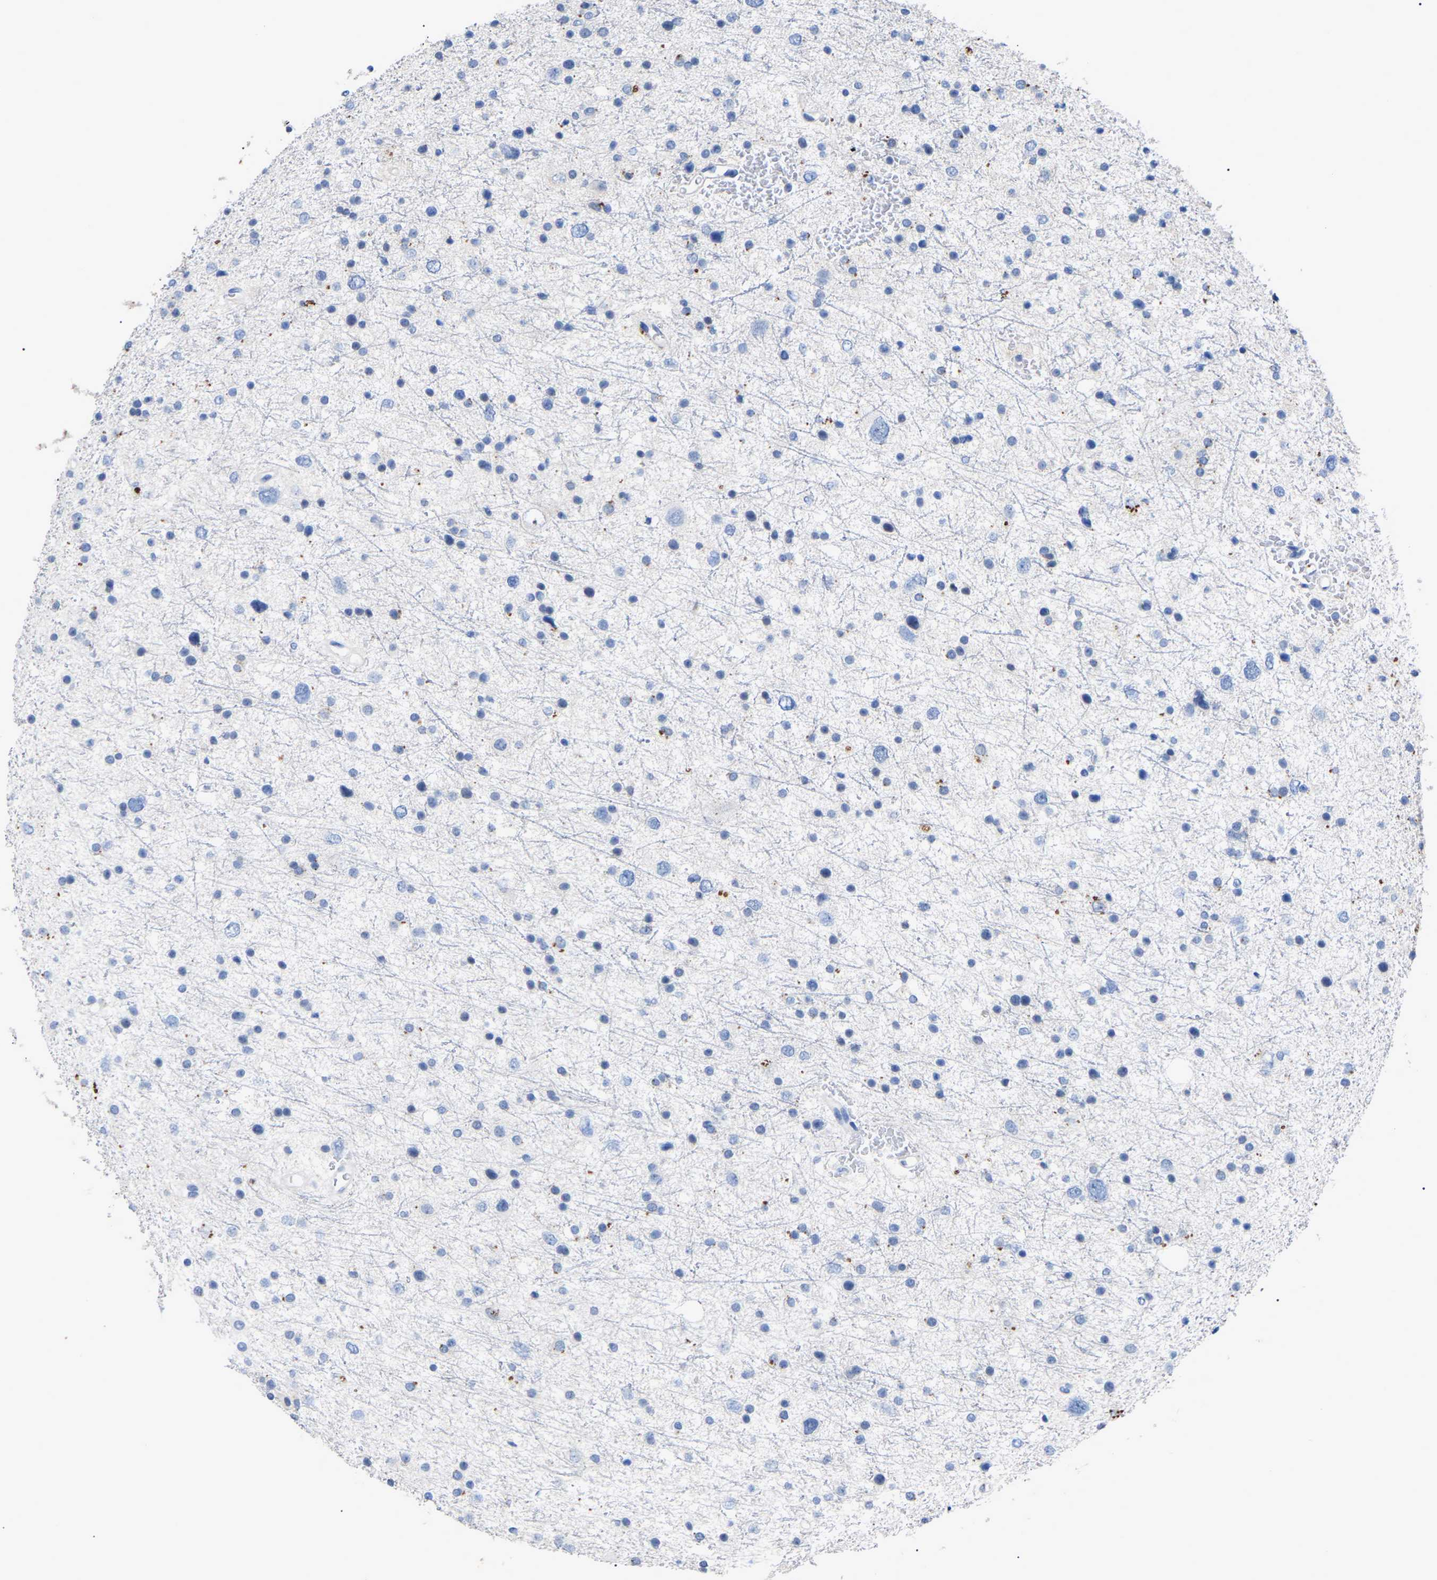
{"staining": {"intensity": "negative", "quantity": "none", "location": "none"}, "tissue": "glioma", "cell_type": "Tumor cells", "image_type": "cancer", "snomed": [{"axis": "morphology", "description": "Glioma, malignant, Low grade"}, {"axis": "topography", "description": "Brain"}], "caption": "The immunohistochemistry (IHC) image has no significant positivity in tumor cells of malignant glioma (low-grade) tissue. Nuclei are stained in blue.", "gene": "SMPD2", "patient": {"sex": "female", "age": 37}}